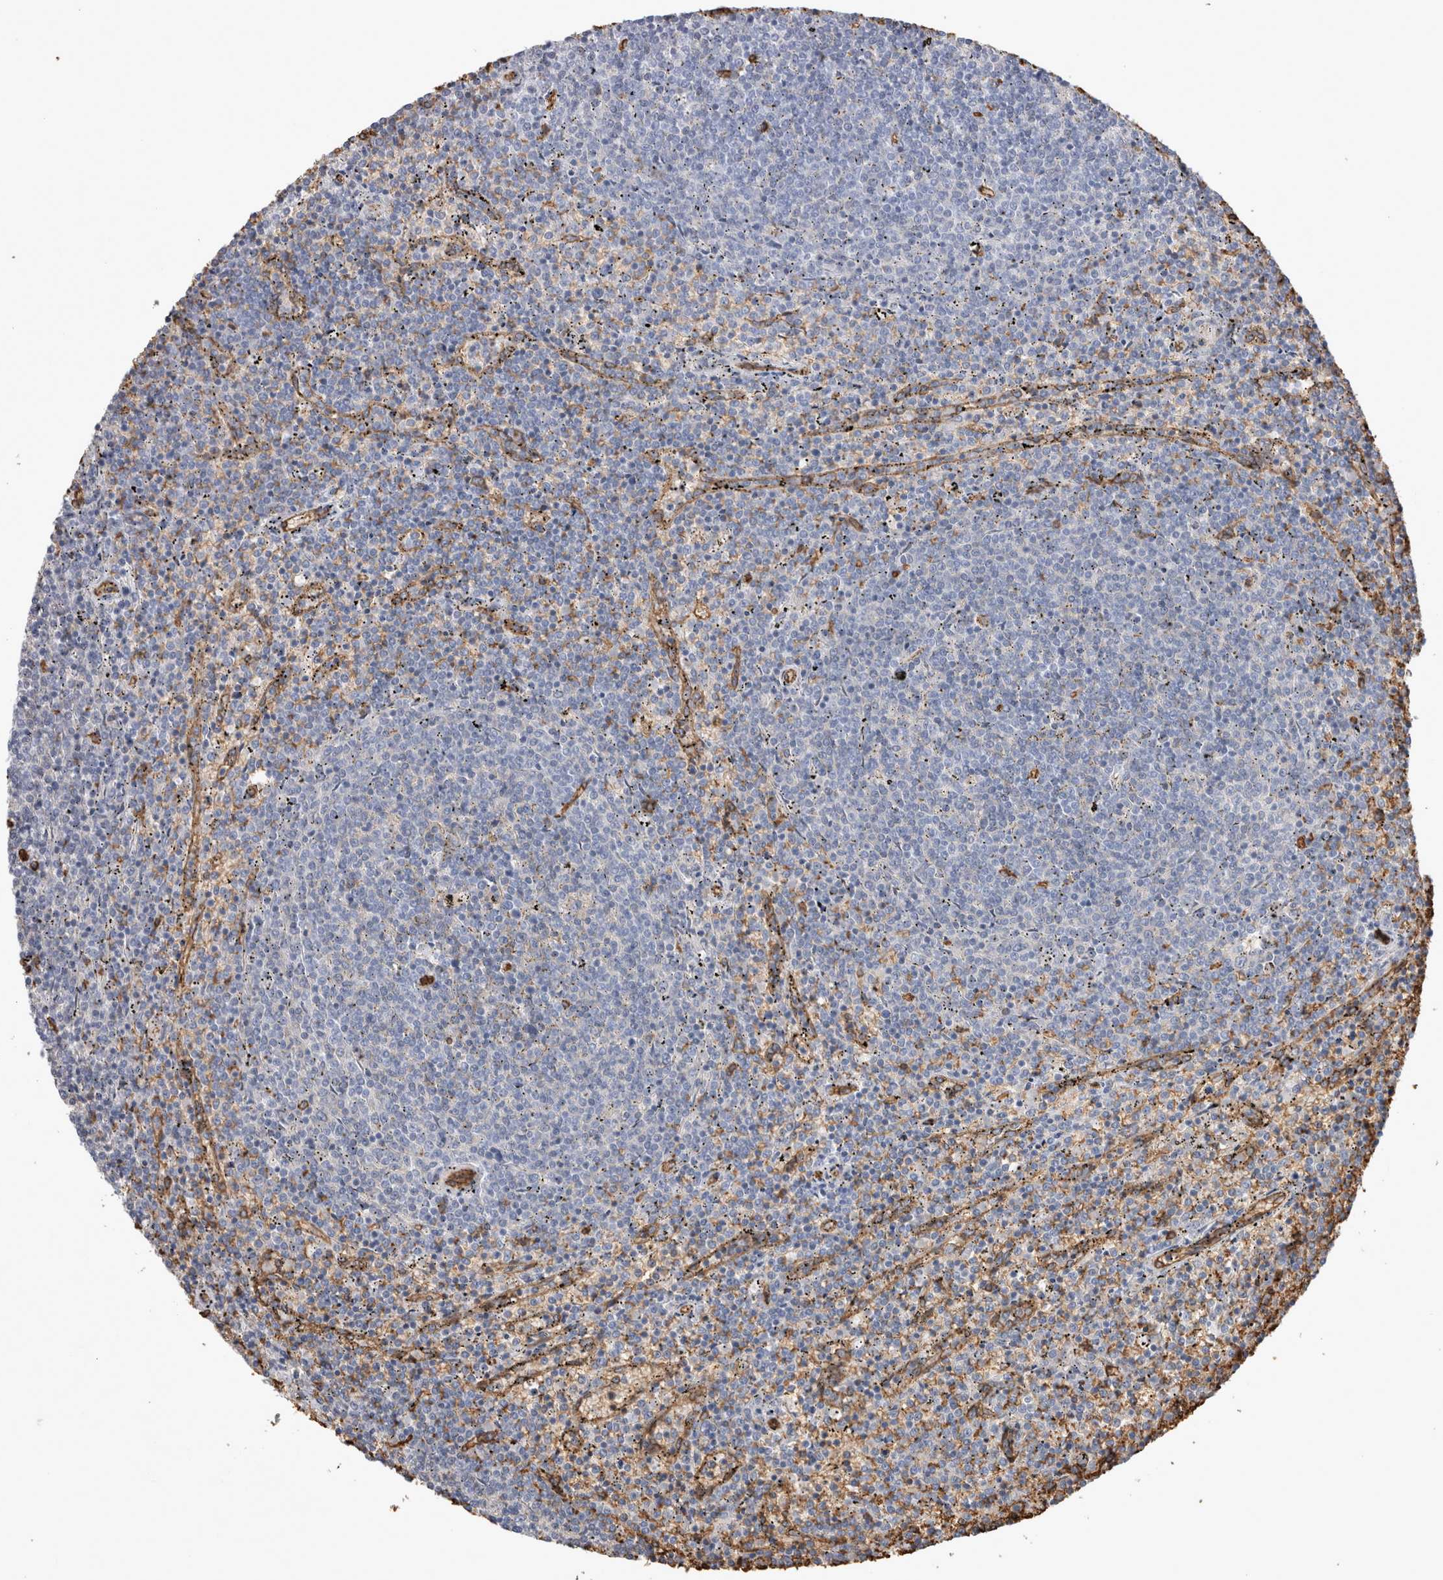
{"staining": {"intensity": "negative", "quantity": "none", "location": "none"}, "tissue": "lymphoma", "cell_type": "Tumor cells", "image_type": "cancer", "snomed": [{"axis": "morphology", "description": "Malignant lymphoma, non-Hodgkin's type, Low grade"}, {"axis": "topography", "description": "Spleen"}], "caption": "A histopathology image of lymphoma stained for a protein demonstrates no brown staining in tumor cells.", "gene": "IL17RC", "patient": {"sex": "female", "age": 50}}